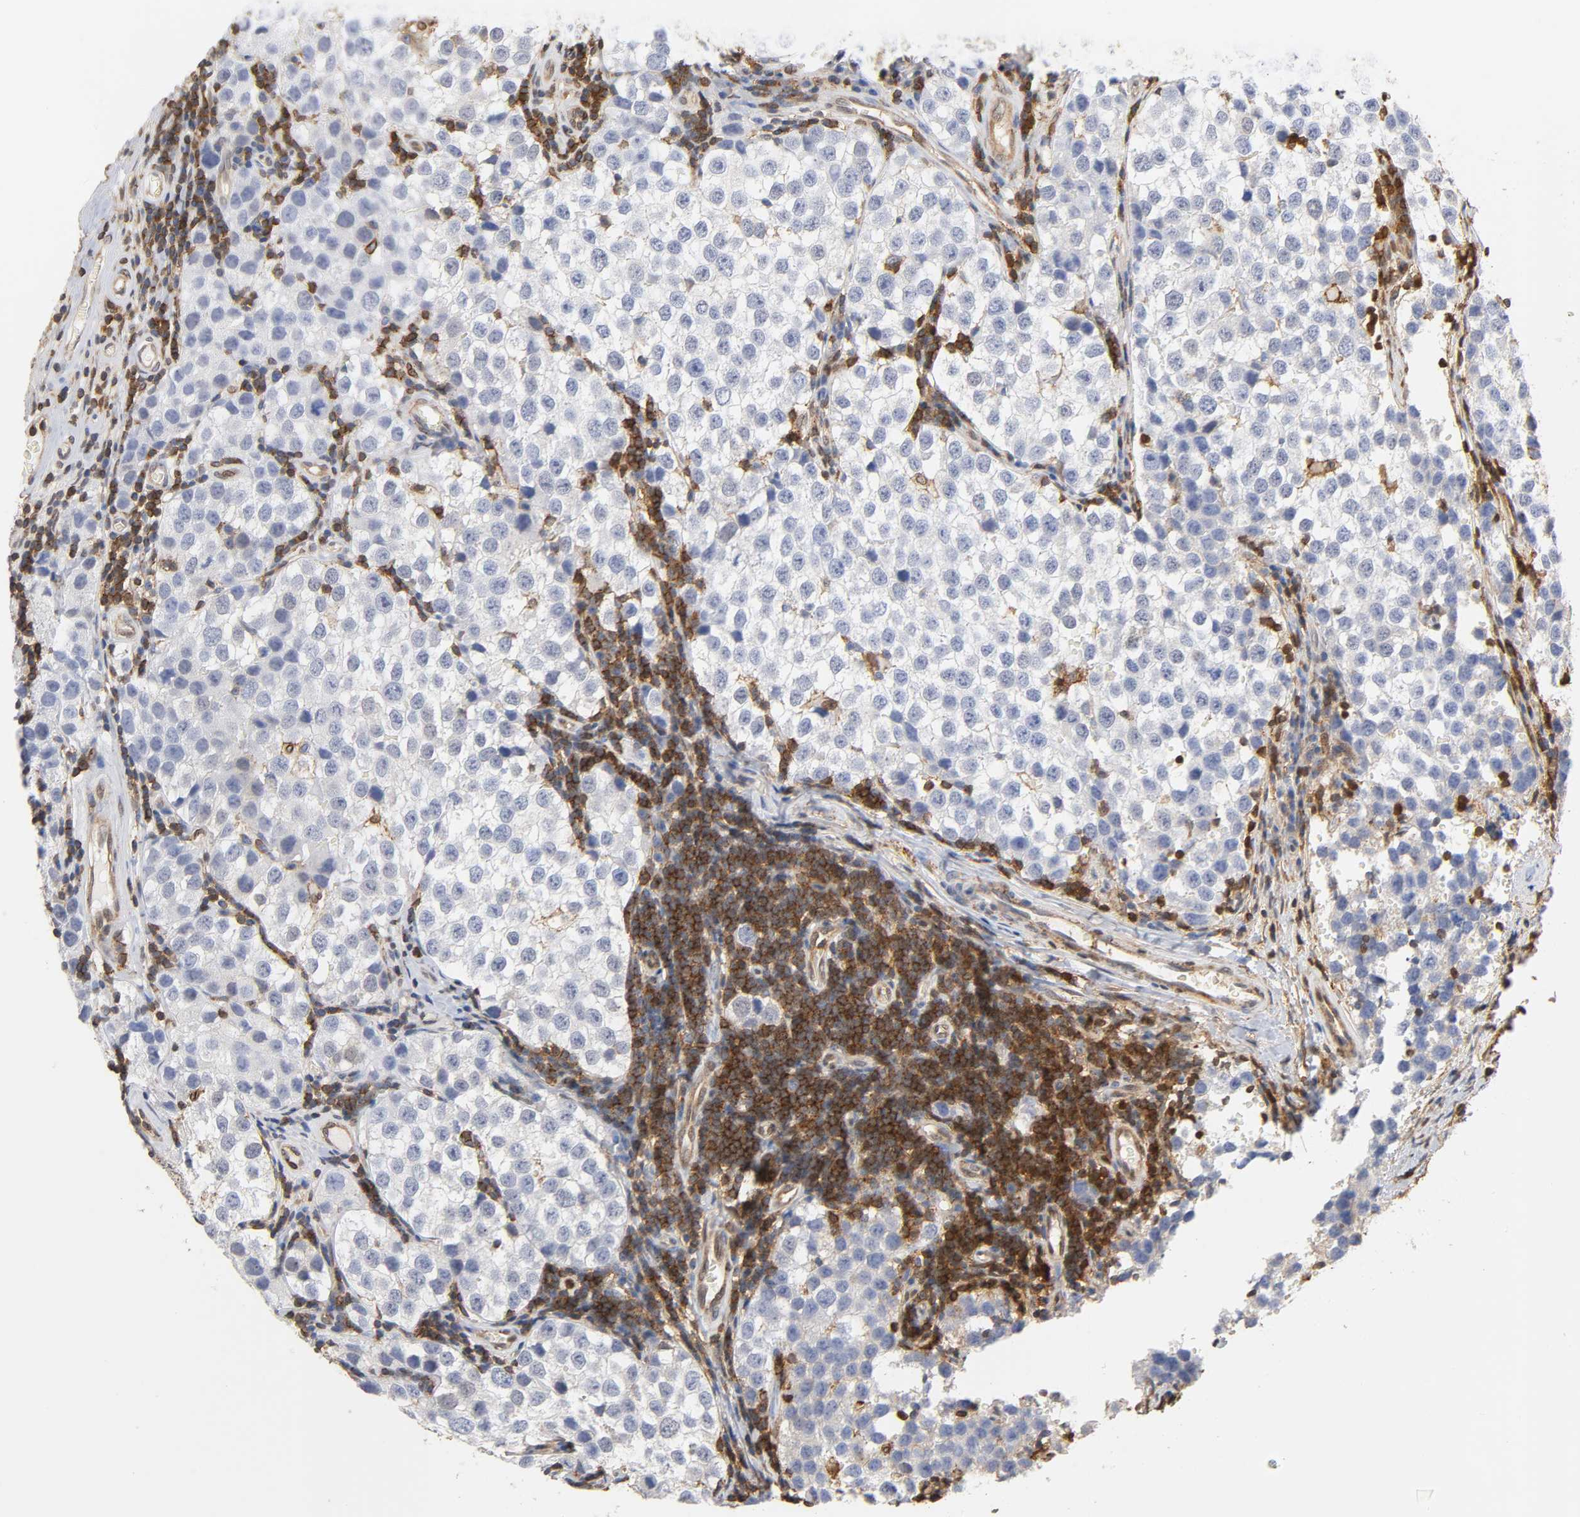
{"staining": {"intensity": "negative", "quantity": "none", "location": "none"}, "tissue": "testis cancer", "cell_type": "Tumor cells", "image_type": "cancer", "snomed": [{"axis": "morphology", "description": "Seminoma, NOS"}, {"axis": "topography", "description": "Testis"}], "caption": "Immunohistochemistry histopathology image of neoplastic tissue: human testis cancer (seminoma) stained with DAB displays no significant protein positivity in tumor cells.", "gene": "ANXA11", "patient": {"sex": "male", "age": 39}}